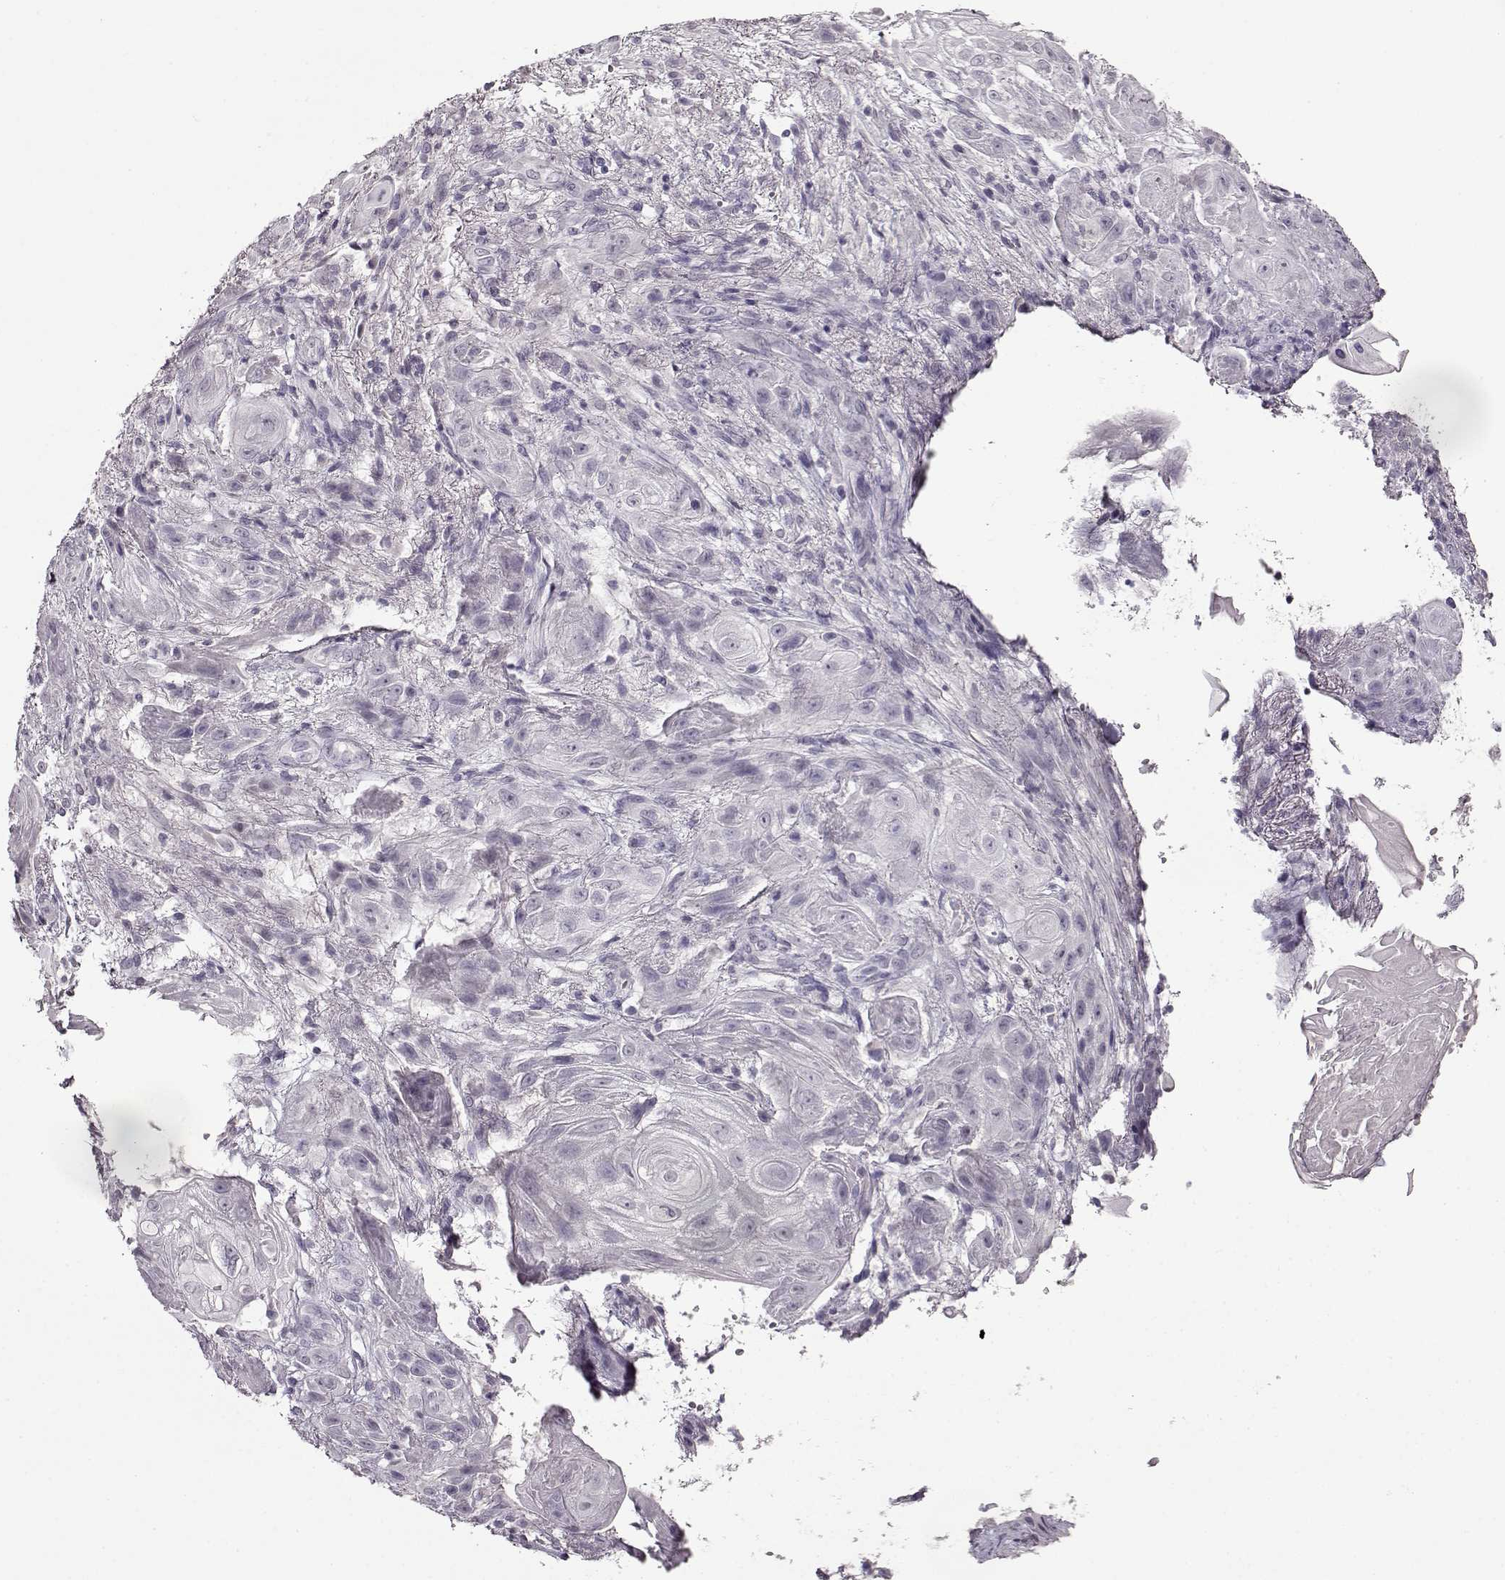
{"staining": {"intensity": "negative", "quantity": "none", "location": "none"}, "tissue": "skin cancer", "cell_type": "Tumor cells", "image_type": "cancer", "snomed": [{"axis": "morphology", "description": "Squamous cell carcinoma, NOS"}, {"axis": "topography", "description": "Skin"}], "caption": "High magnification brightfield microscopy of skin squamous cell carcinoma stained with DAB (3,3'-diaminobenzidine) (brown) and counterstained with hematoxylin (blue): tumor cells show no significant positivity. (Immunohistochemistry, brightfield microscopy, high magnification).", "gene": "FSHB", "patient": {"sex": "male", "age": 62}}